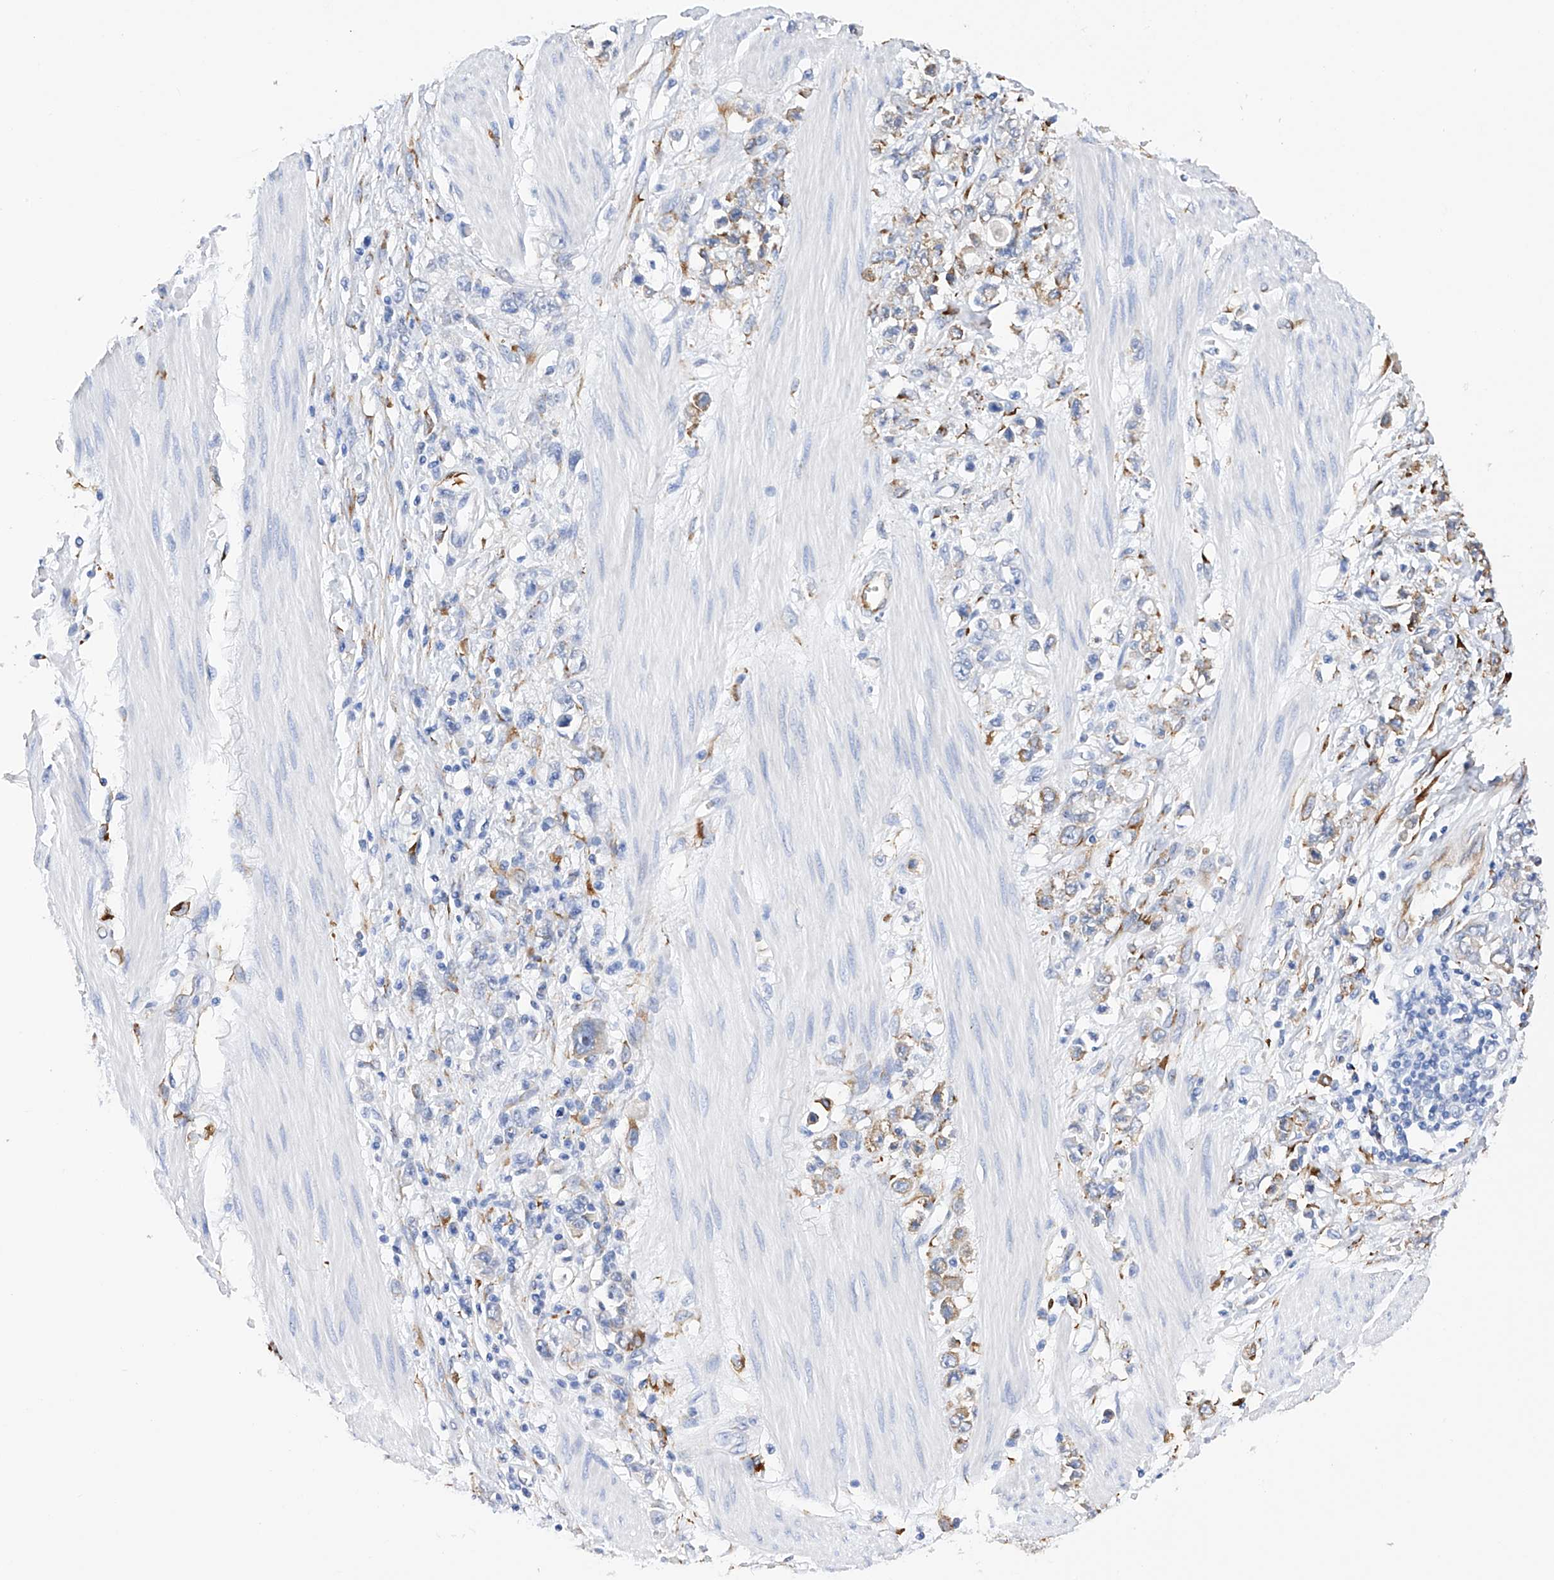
{"staining": {"intensity": "weak", "quantity": "<25%", "location": "cytoplasmic/membranous"}, "tissue": "stomach cancer", "cell_type": "Tumor cells", "image_type": "cancer", "snomed": [{"axis": "morphology", "description": "Adenocarcinoma, NOS"}, {"axis": "topography", "description": "Stomach"}], "caption": "IHC image of human stomach cancer stained for a protein (brown), which reveals no expression in tumor cells.", "gene": "PDIA5", "patient": {"sex": "female", "age": 76}}